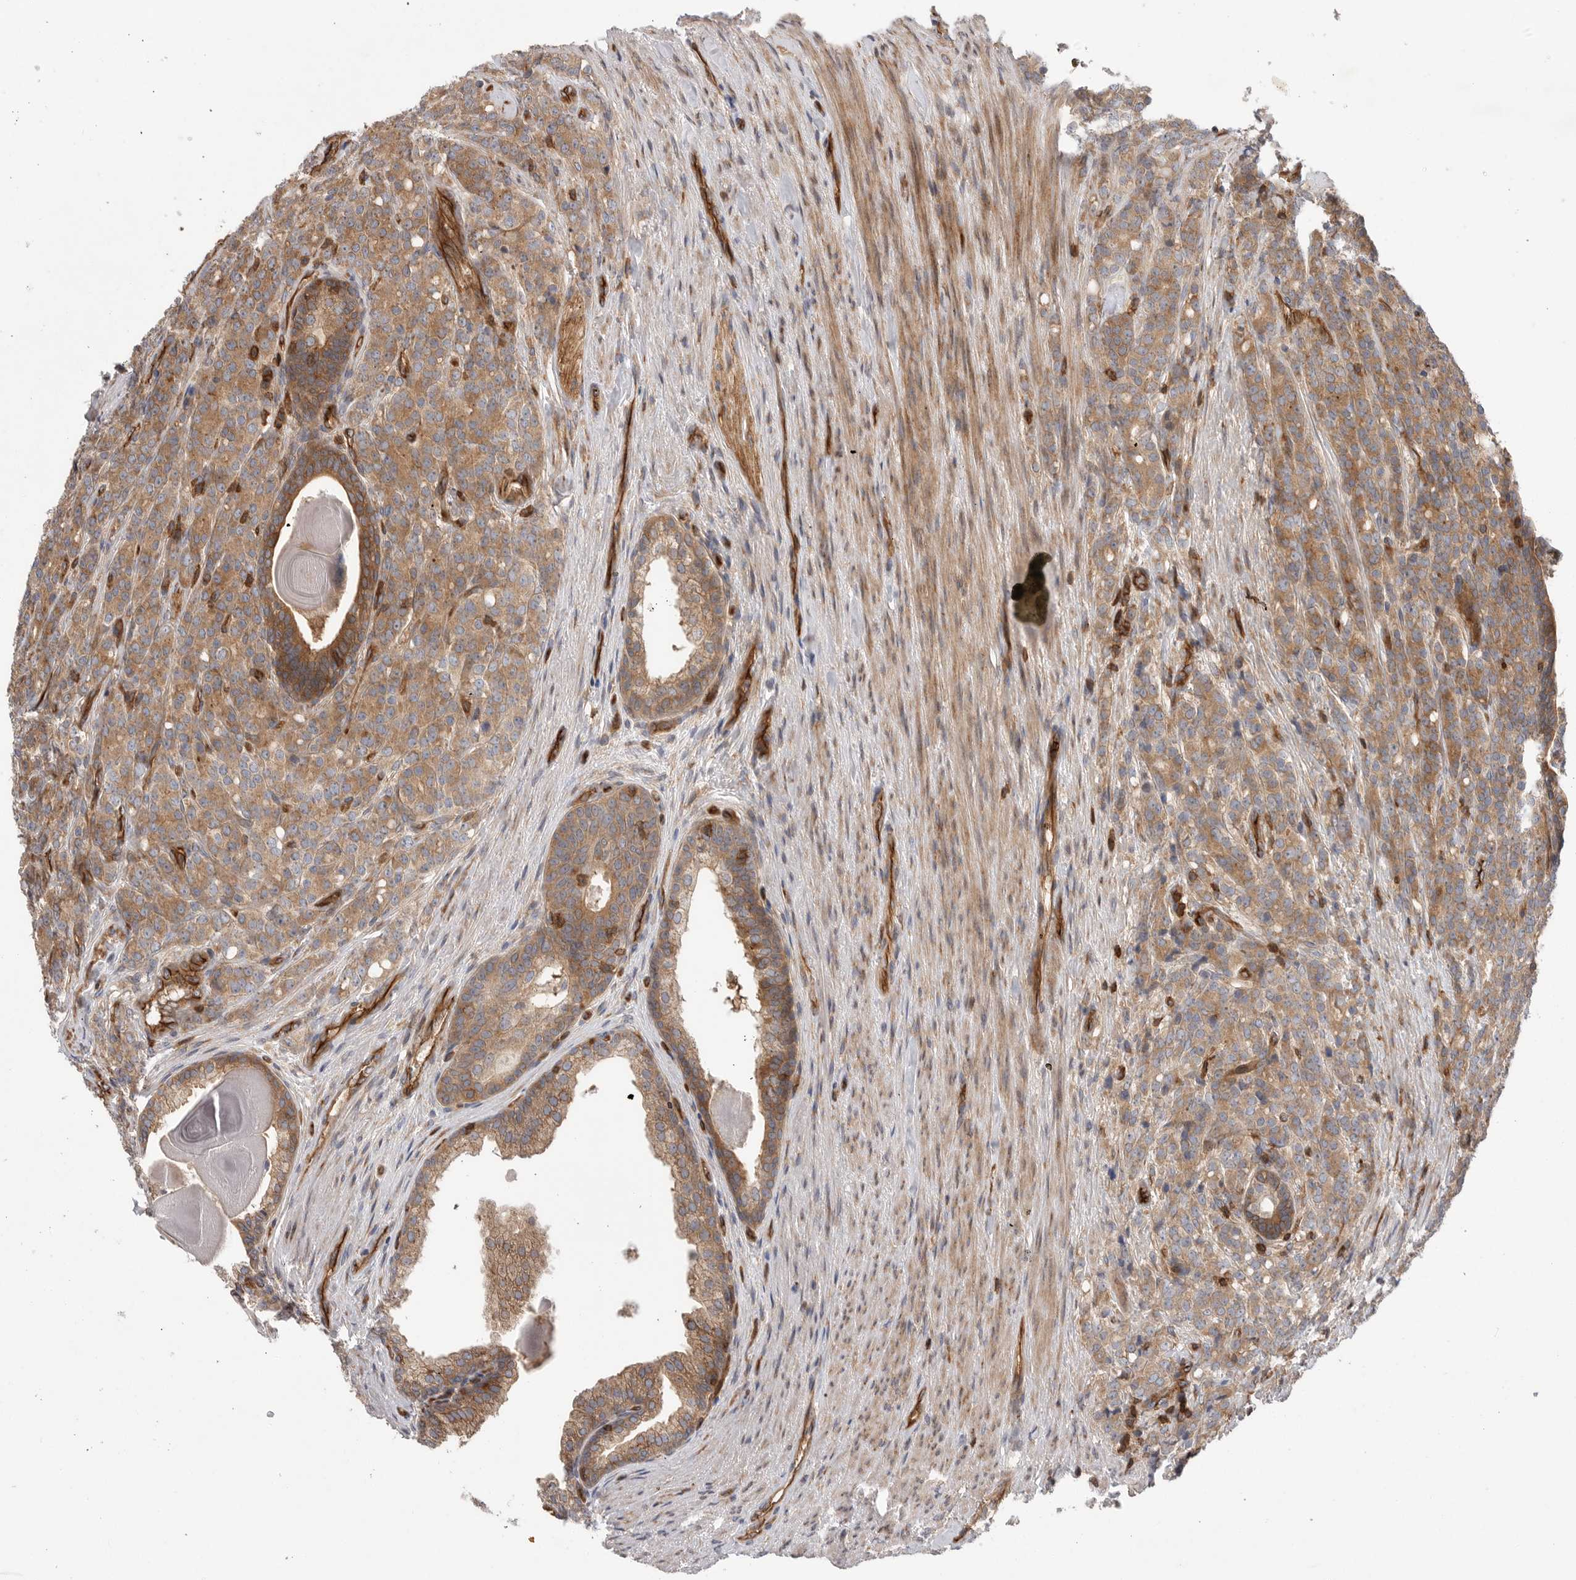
{"staining": {"intensity": "moderate", "quantity": ">75%", "location": "cytoplasmic/membranous"}, "tissue": "prostate cancer", "cell_type": "Tumor cells", "image_type": "cancer", "snomed": [{"axis": "morphology", "description": "Adenocarcinoma, High grade"}, {"axis": "topography", "description": "Prostate"}], "caption": "Protein staining by IHC reveals moderate cytoplasmic/membranous positivity in about >75% of tumor cells in high-grade adenocarcinoma (prostate).", "gene": "PRKCH", "patient": {"sex": "male", "age": 62}}